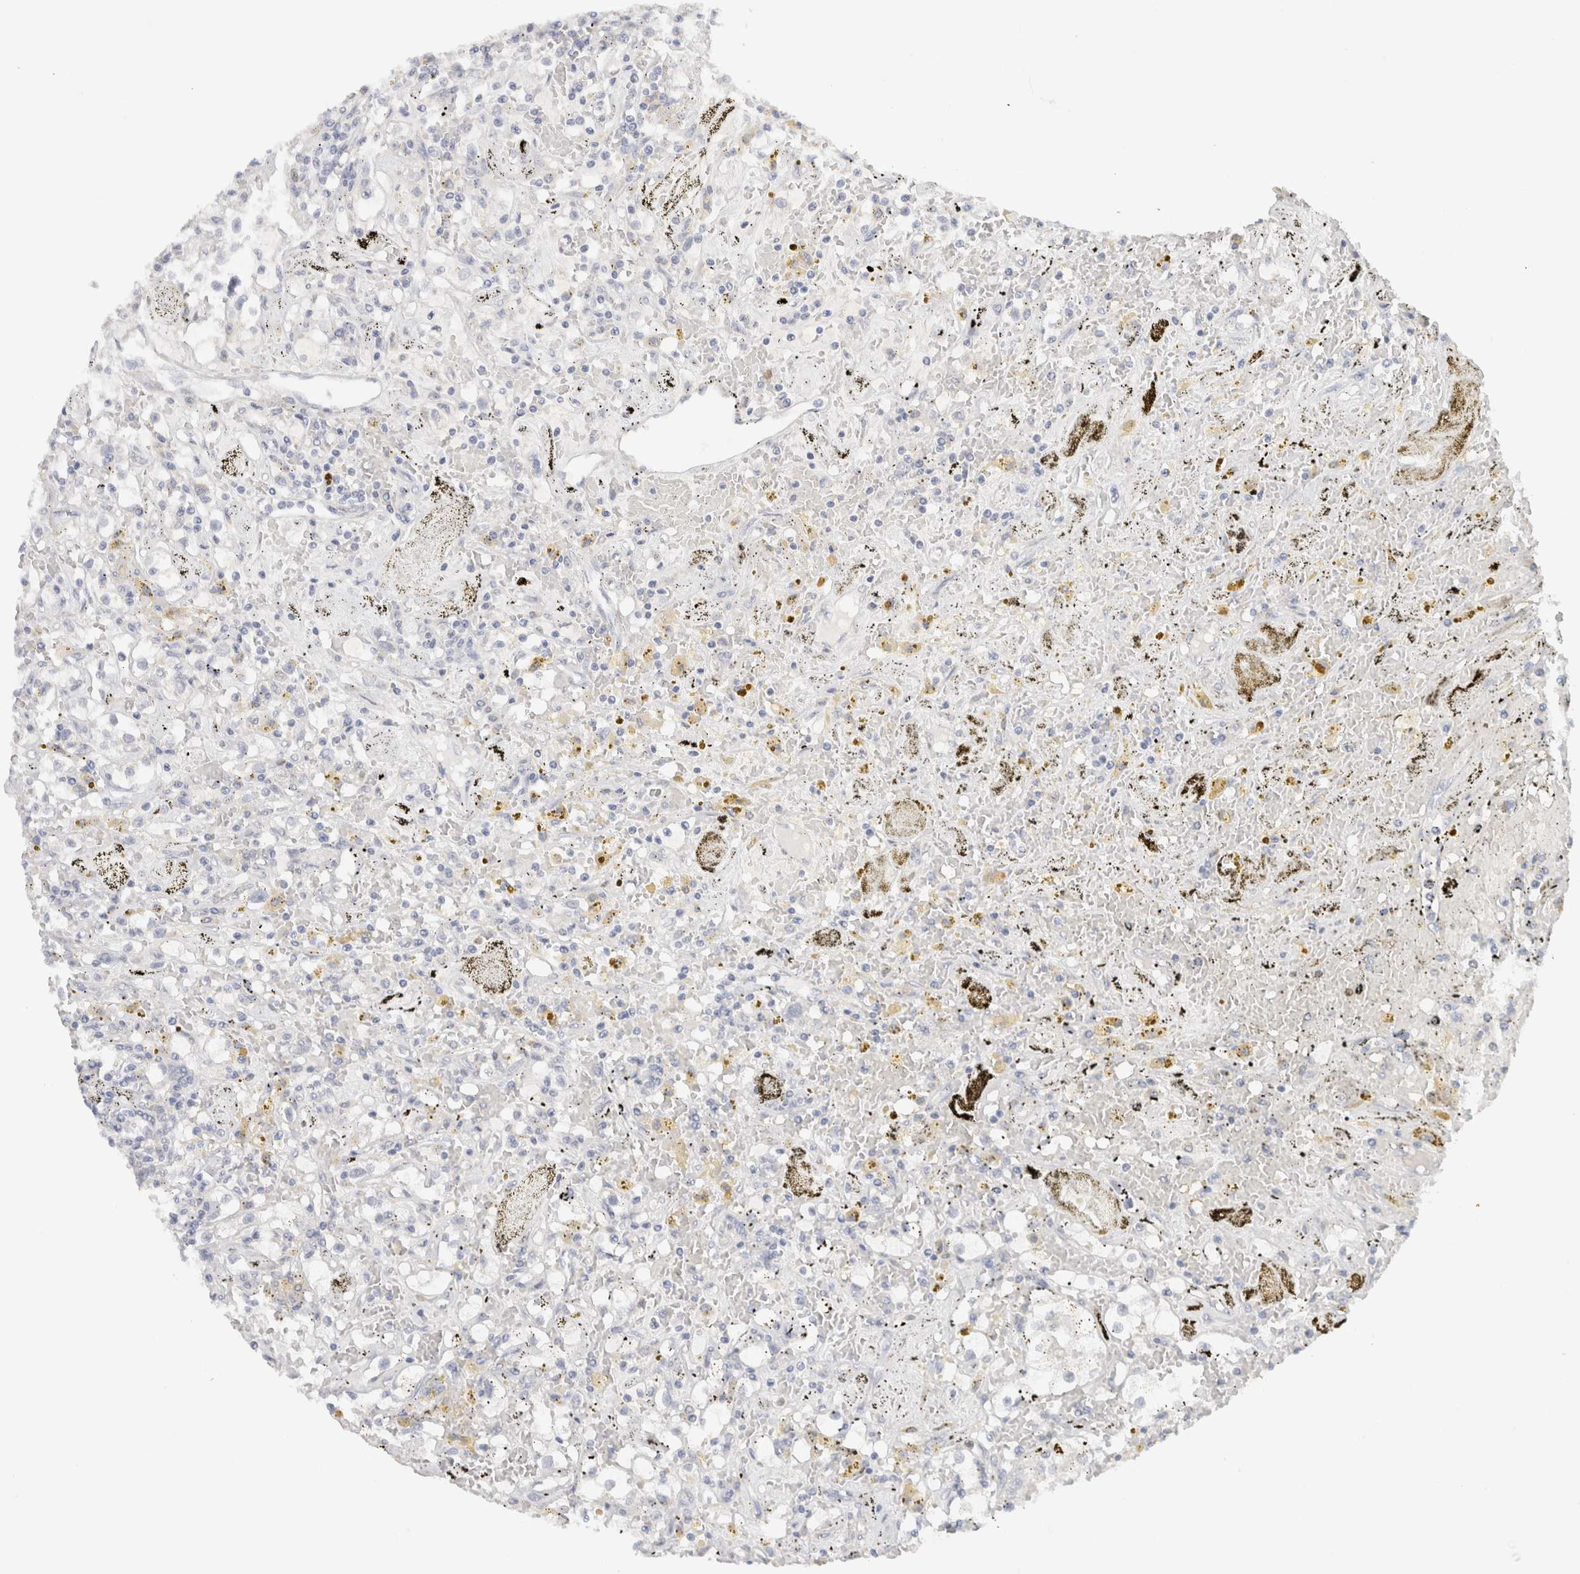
{"staining": {"intensity": "negative", "quantity": "none", "location": "none"}, "tissue": "renal cancer", "cell_type": "Tumor cells", "image_type": "cancer", "snomed": [{"axis": "morphology", "description": "Adenocarcinoma, NOS"}, {"axis": "topography", "description": "Kidney"}], "caption": "IHC histopathology image of neoplastic tissue: renal adenocarcinoma stained with DAB (3,3'-diaminobenzidine) shows no significant protein expression in tumor cells. (Stains: DAB immunohistochemistry with hematoxylin counter stain, Microscopy: brightfield microscopy at high magnification).", "gene": "CHRM4", "patient": {"sex": "male", "age": 56}}